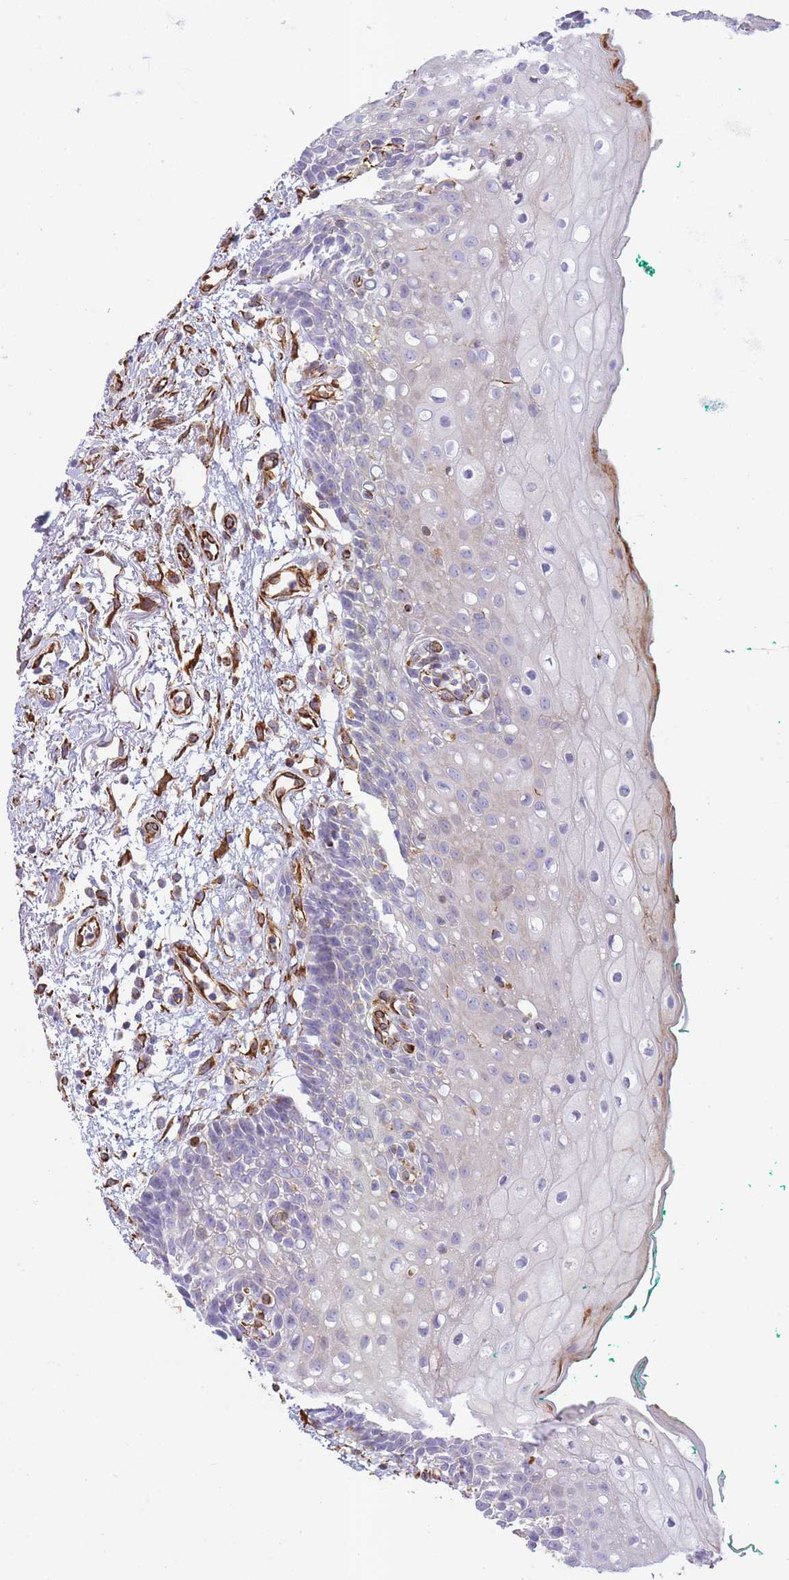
{"staining": {"intensity": "moderate", "quantity": "<25%", "location": "cytoplasmic/membranous"}, "tissue": "oral mucosa", "cell_type": "Squamous epithelial cells", "image_type": "normal", "snomed": [{"axis": "morphology", "description": "Normal tissue, NOS"}, {"axis": "morphology", "description": "Squamous cell carcinoma, NOS"}, {"axis": "topography", "description": "Oral tissue"}, {"axis": "topography", "description": "Tounge, NOS"}, {"axis": "topography", "description": "Head-Neck"}], "caption": "High-power microscopy captured an IHC image of benign oral mucosa, revealing moderate cytoplasmic/membranous staining in about <25% of squamous epithelial cells.", "gene": "ECPAS", "patient": {"sex": "male", "age": 79}}